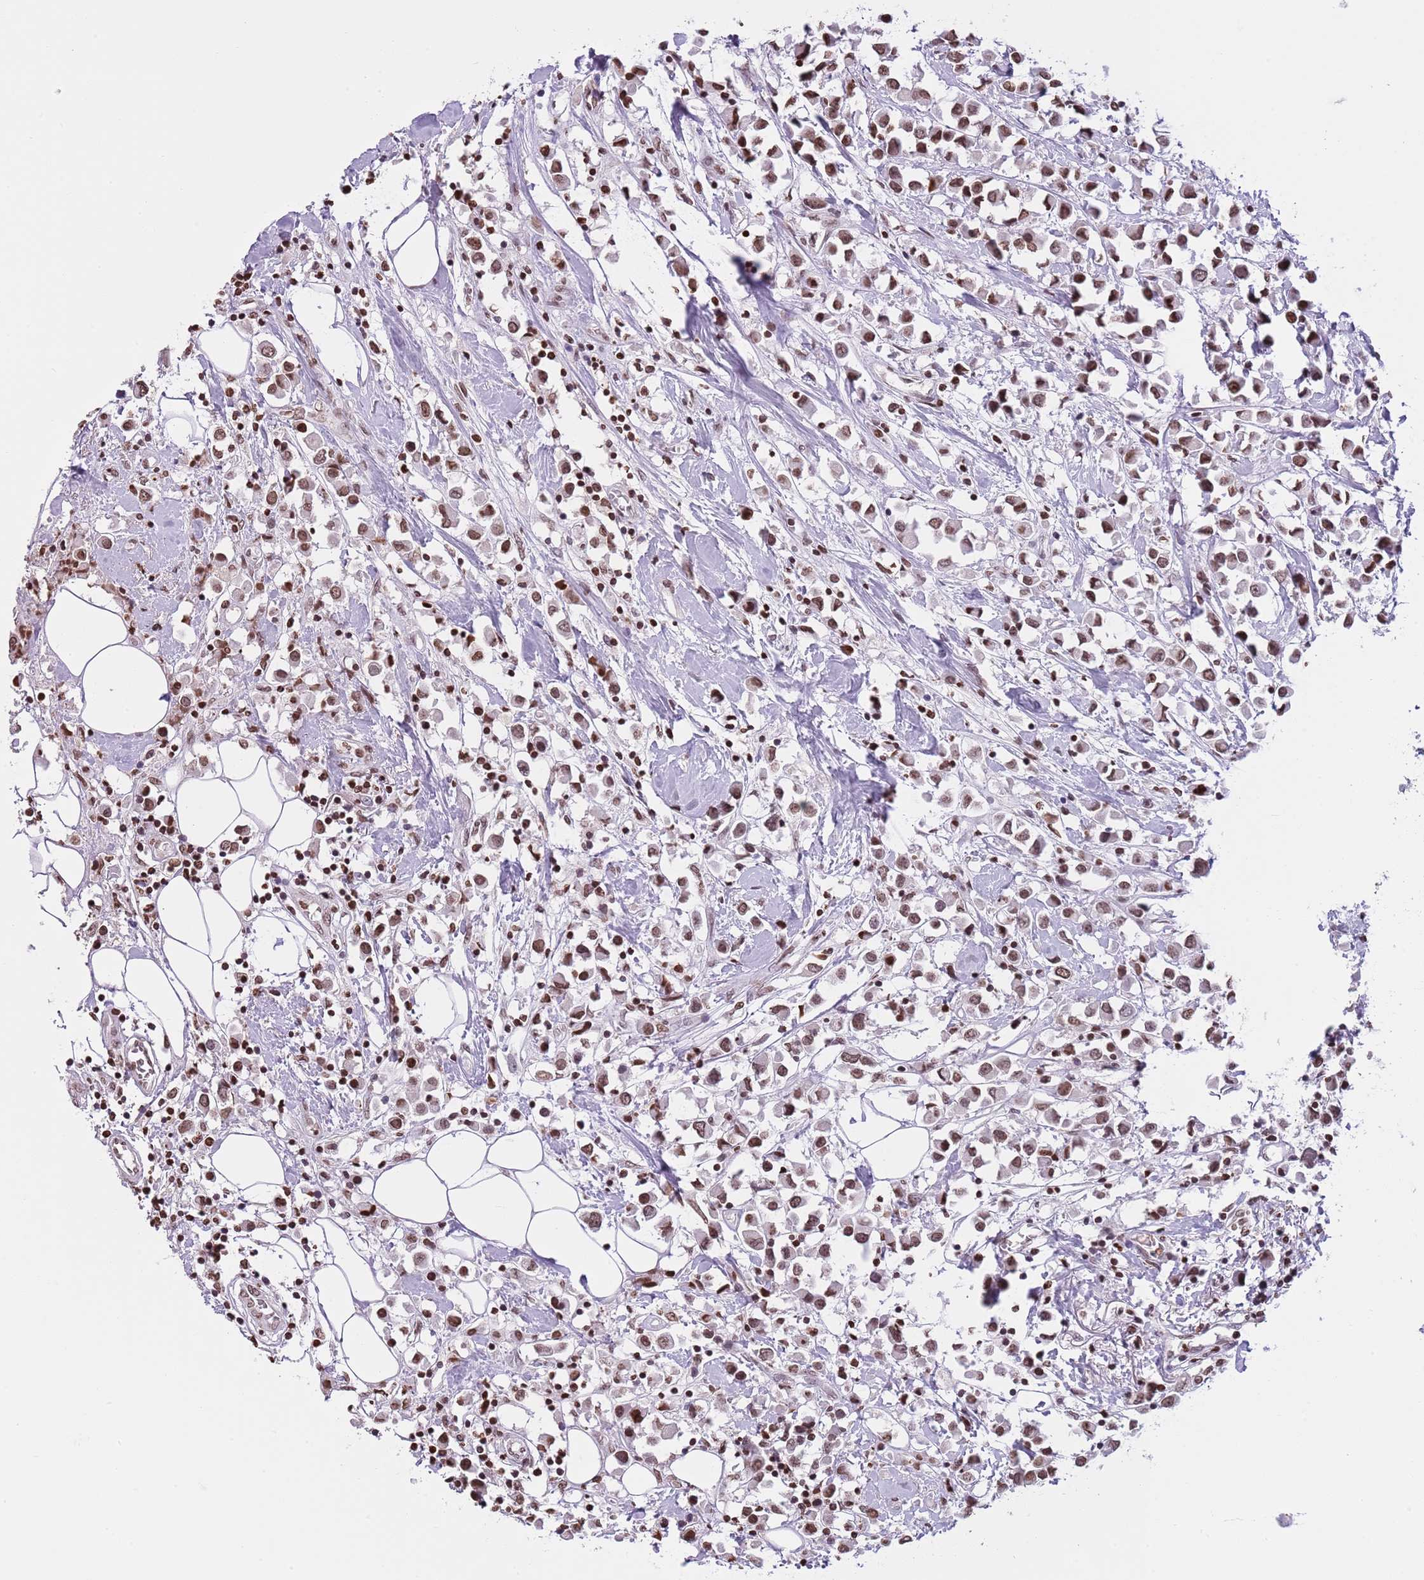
{"staining": {"intensity": "moderate", "quantity": ">75%", "location": "nuclear"}, "tissue": "breast cancer", "cell_type": "Tumor cells", "image_type": "cancer", "snomed": [{"axis": "morphology", "description": "Duct carcinoma"}, {"axis": "topography", "description": "Breast"}], "caption": "Protein expression analysis of human breast cancer (infiltrating ductal carcinoma) reveals moderate nuclear staining in approximately >75% of tumor cells.", "gene": "KPNA3", "patient": {"sex": "female", "age": 61}}